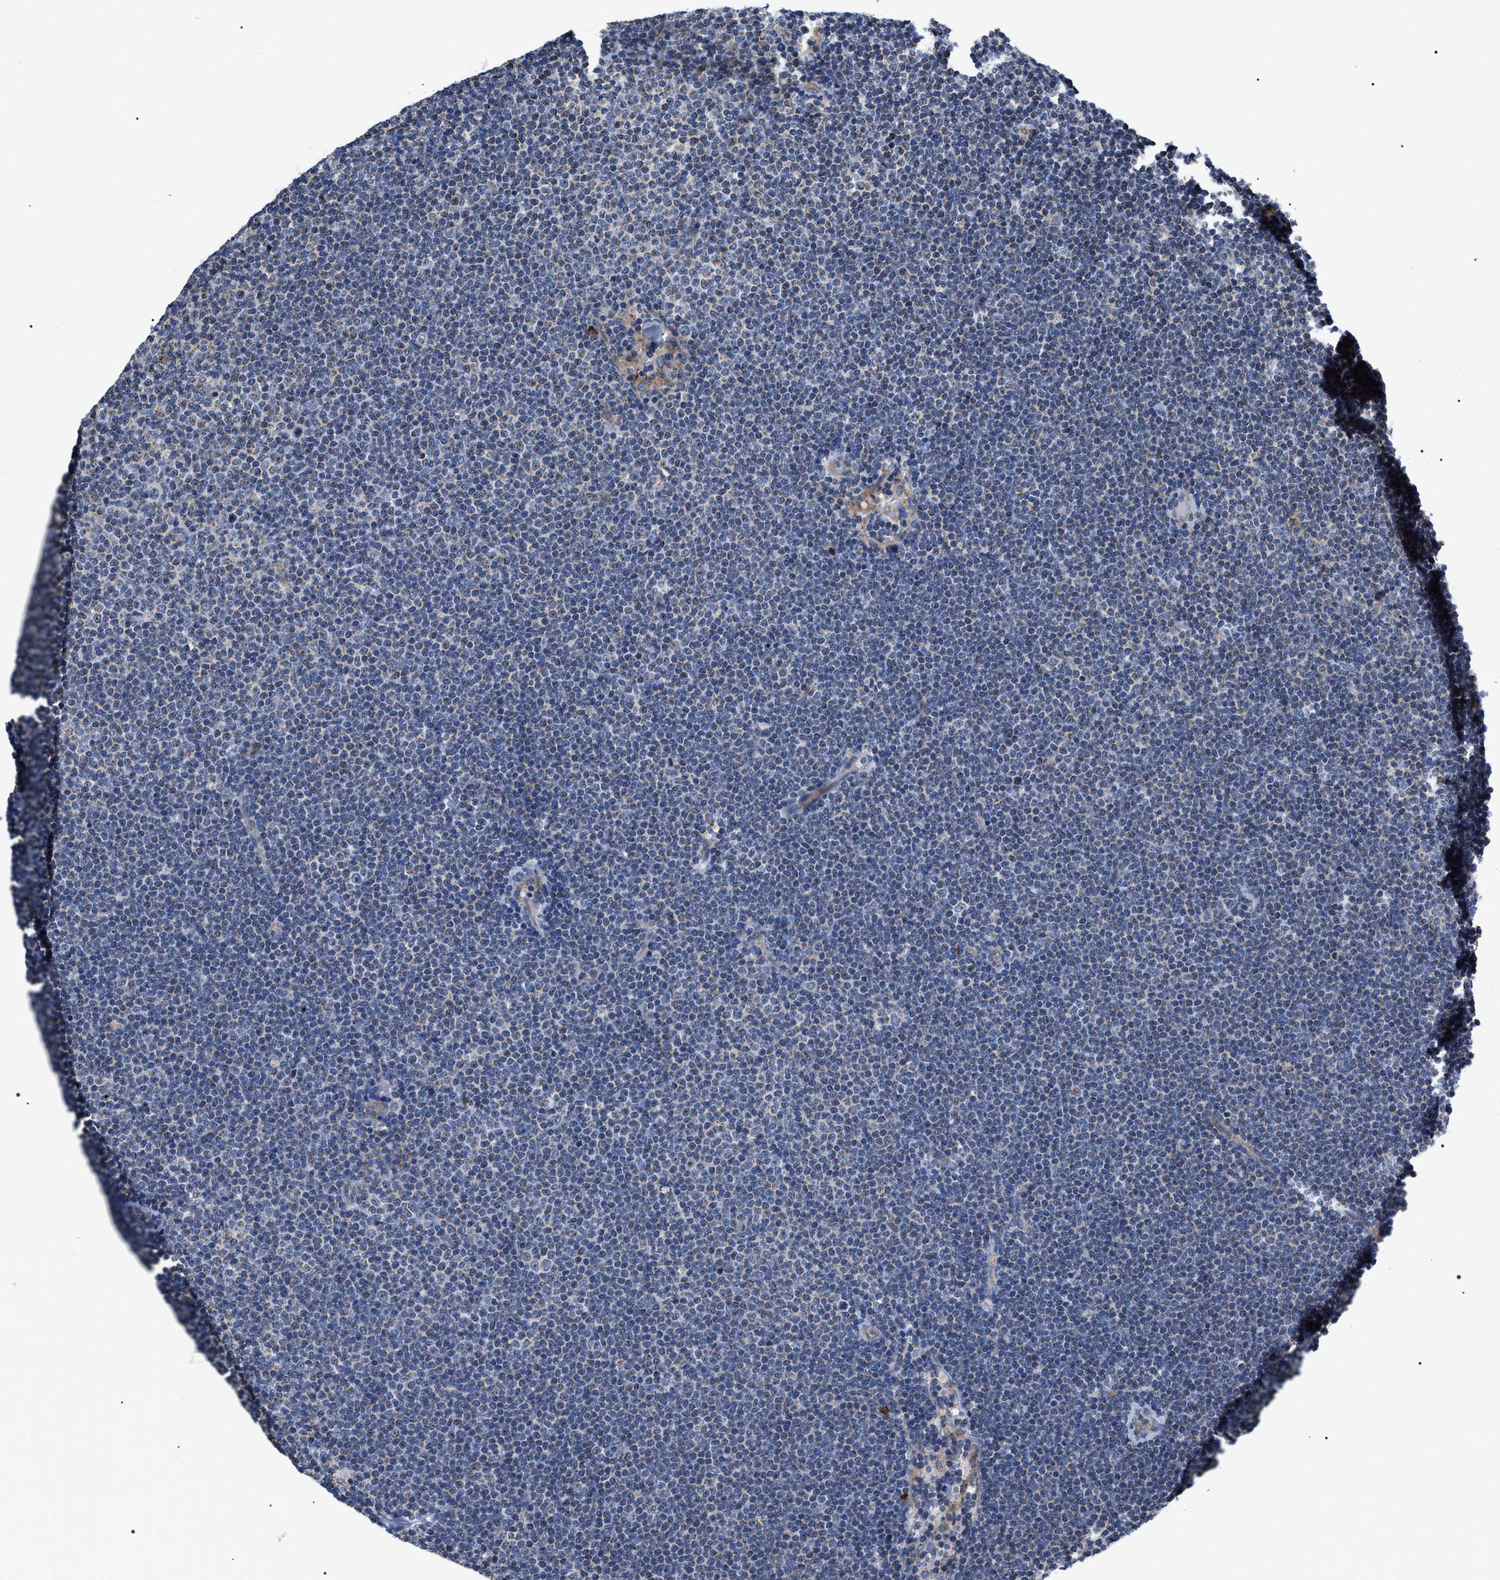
{"staining": {"intensity": "weak", "quantity": "<25%", "location": "cytoplasmic/membranous"}, "tissue": "lymphoma", "cell_type": "Tumor cells", "image_type": "cancer", "snomed": [{"axis": "morphology", "description": "Malignant lymphoma, non-Hodgkin's type, Low grade"}, {"axis": "topography", "description": "Lymph node"}], "caption": "Tumor cells show no significant protein staining in lymphoma.", "gene": "MACC1", "patient": {"sex": "female", "age": 53}}